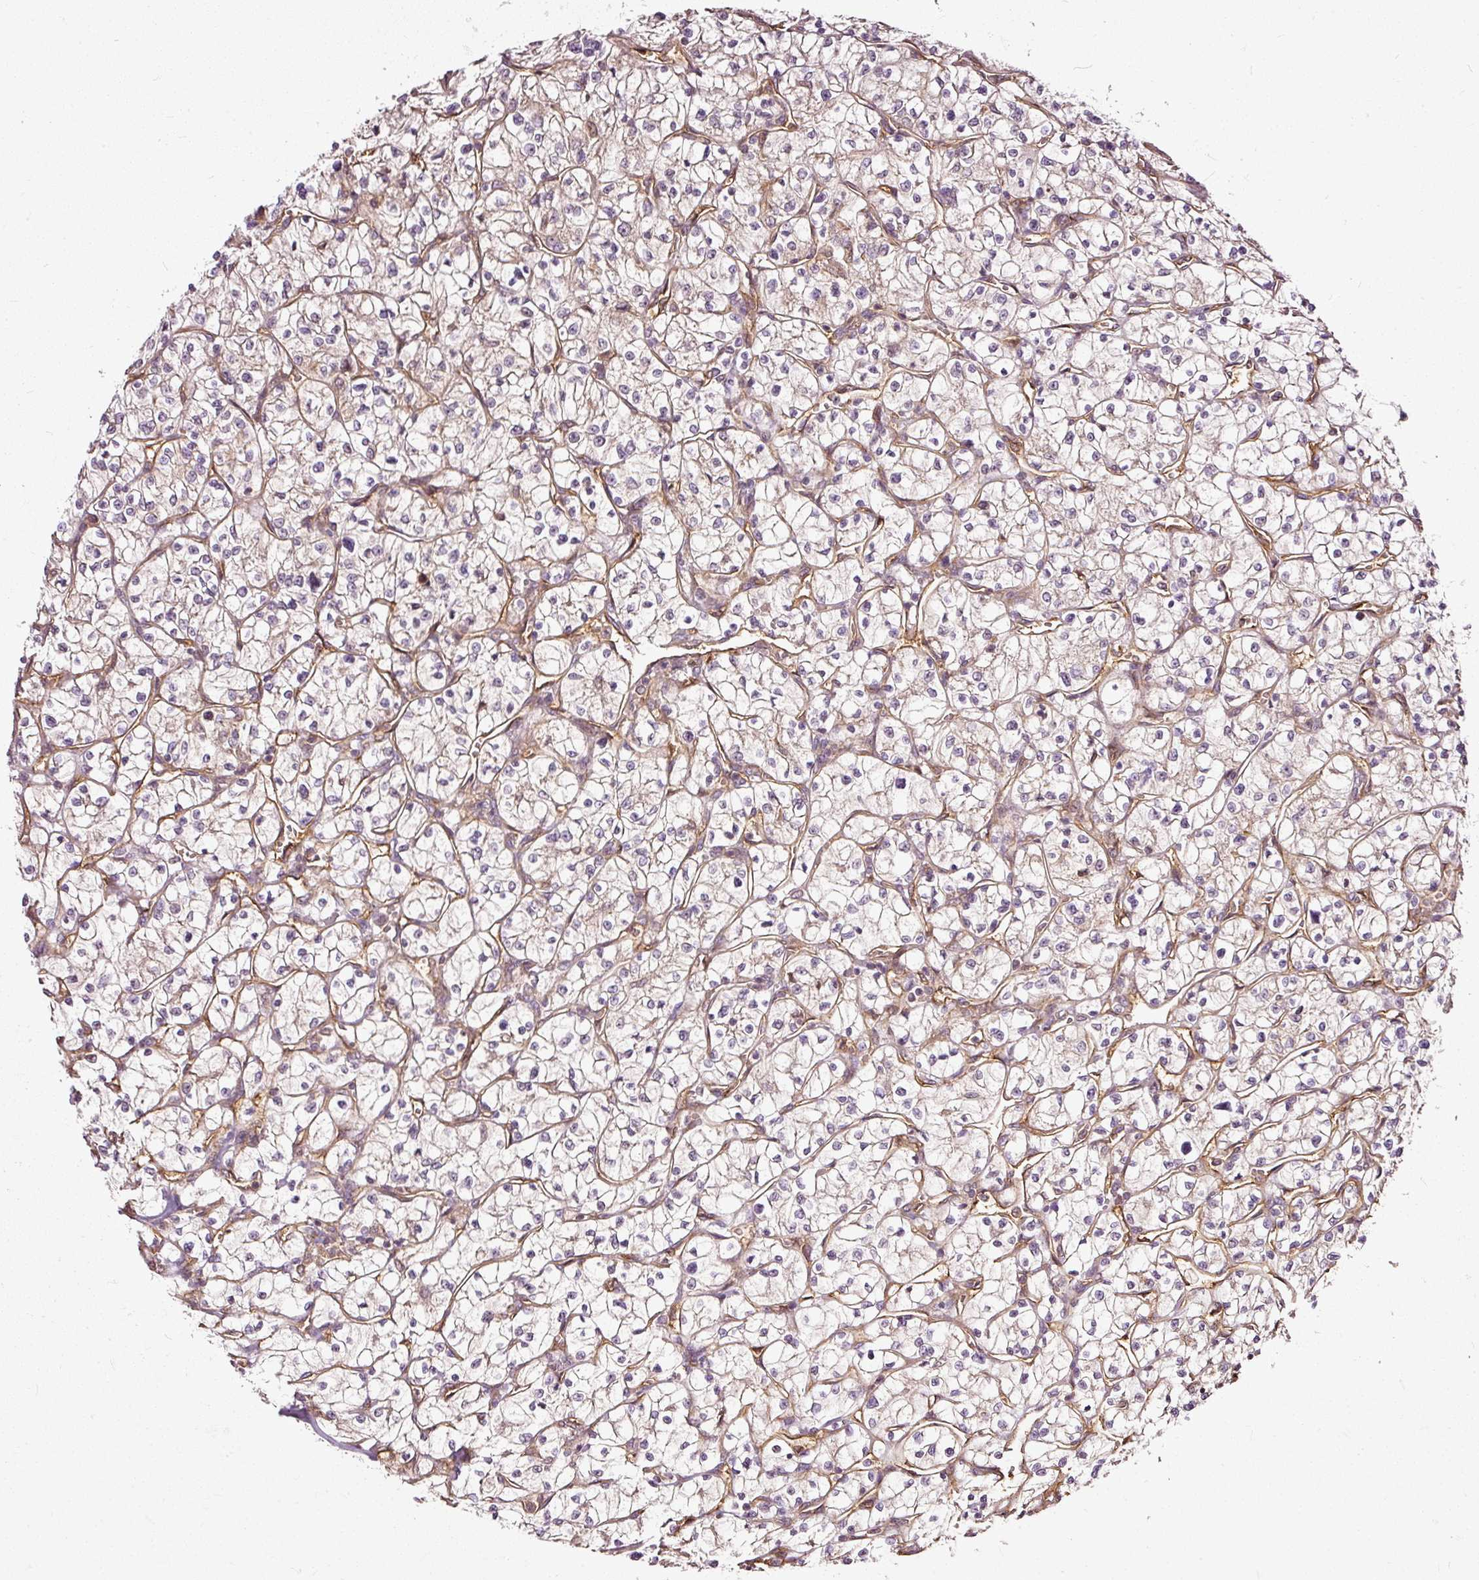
{"staining": {"intensity": "negative", "quantity": "none", "location": "none"}, "tissue": "renal cancer", "cell_type": "Tumor cells", "image_type": "cancer", "snomed": [{"axis": "morphology", "description": "Adenocarcinoma, NOS"}, {"axis": "topography", "description": "Kidney"}], "caption": "A high-resolution histopathology image shows immunohistochemistry (IHC) staining of renal cancer, which shows no significant expression in tumor cells.", "gene": "MIF4GD", "patient": {"sex": "female", "age": 64}}